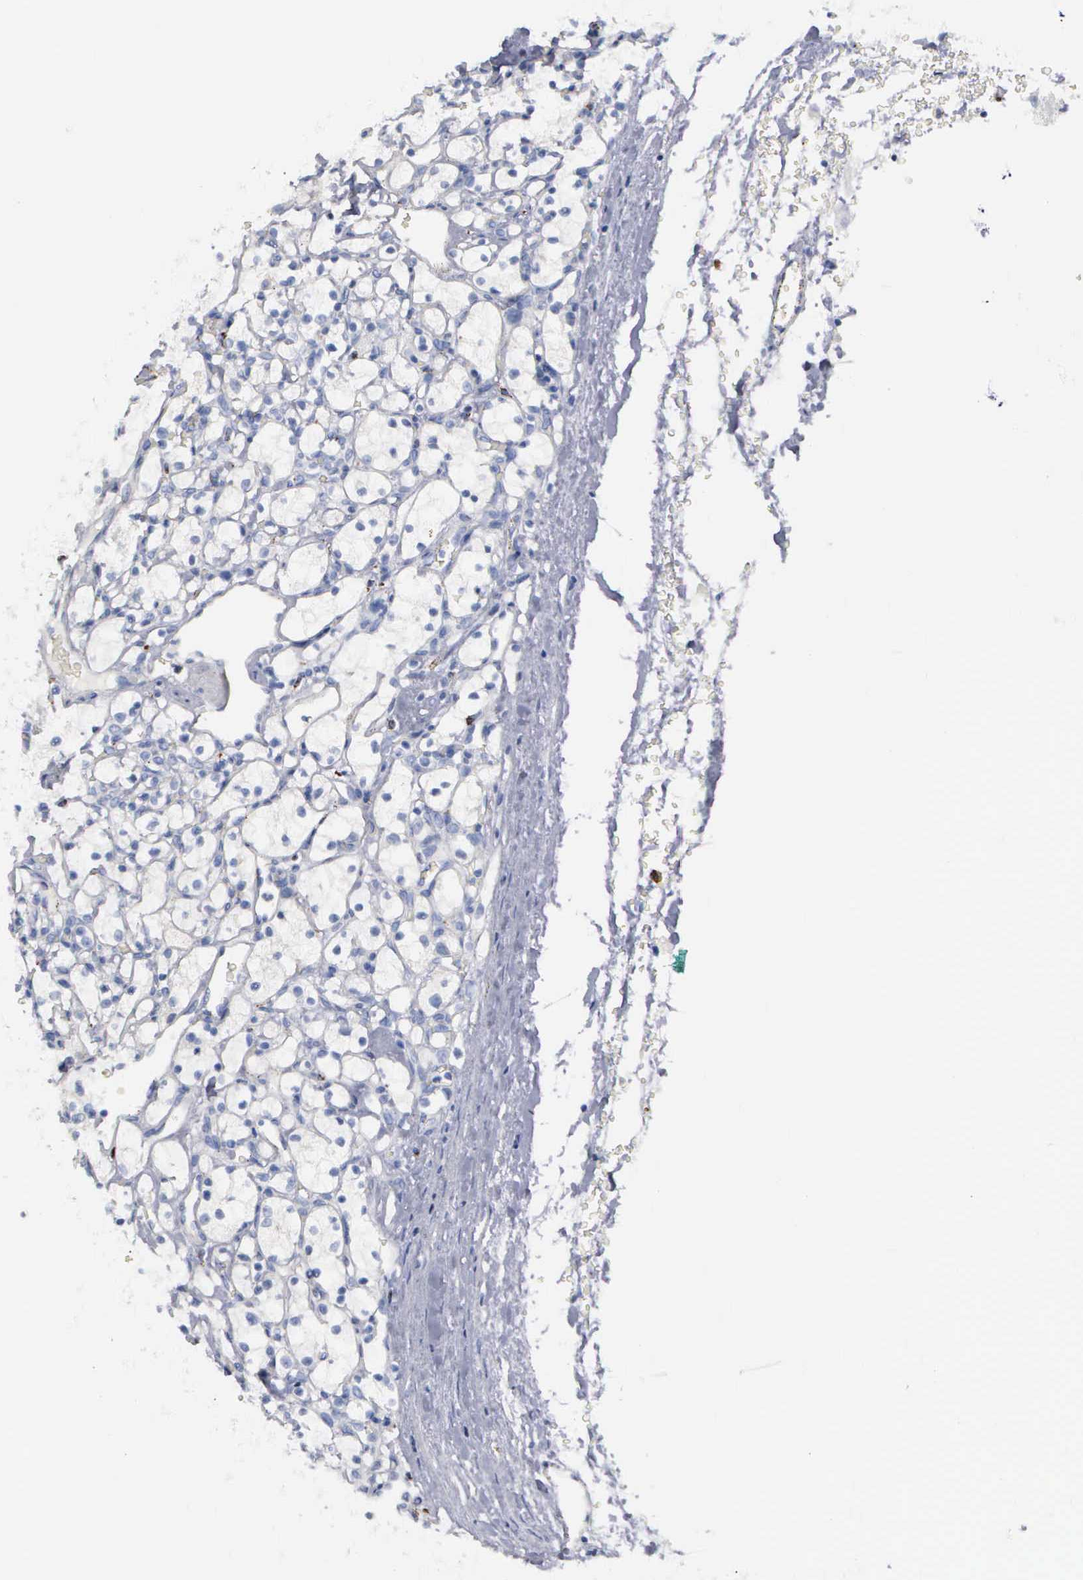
{"staining": {"intensity": "negative", "quantity": "none", "location": "none"}, "tissue": "renal cancer", "cell_type": "Tumor cells", "image_type": "cancer", "snomed": [{"axis": "morphology", "description": "Adenocarcinoma, NOS"}, {"axis": "topography", "description": "Kidney"}], "caption": "This is an IHC micrograph of renal cancer (adenocarcinoma). There is no staining in tumor cells.", "gene": "CTSL", "patient": {"sex": "female", "age": 83}}